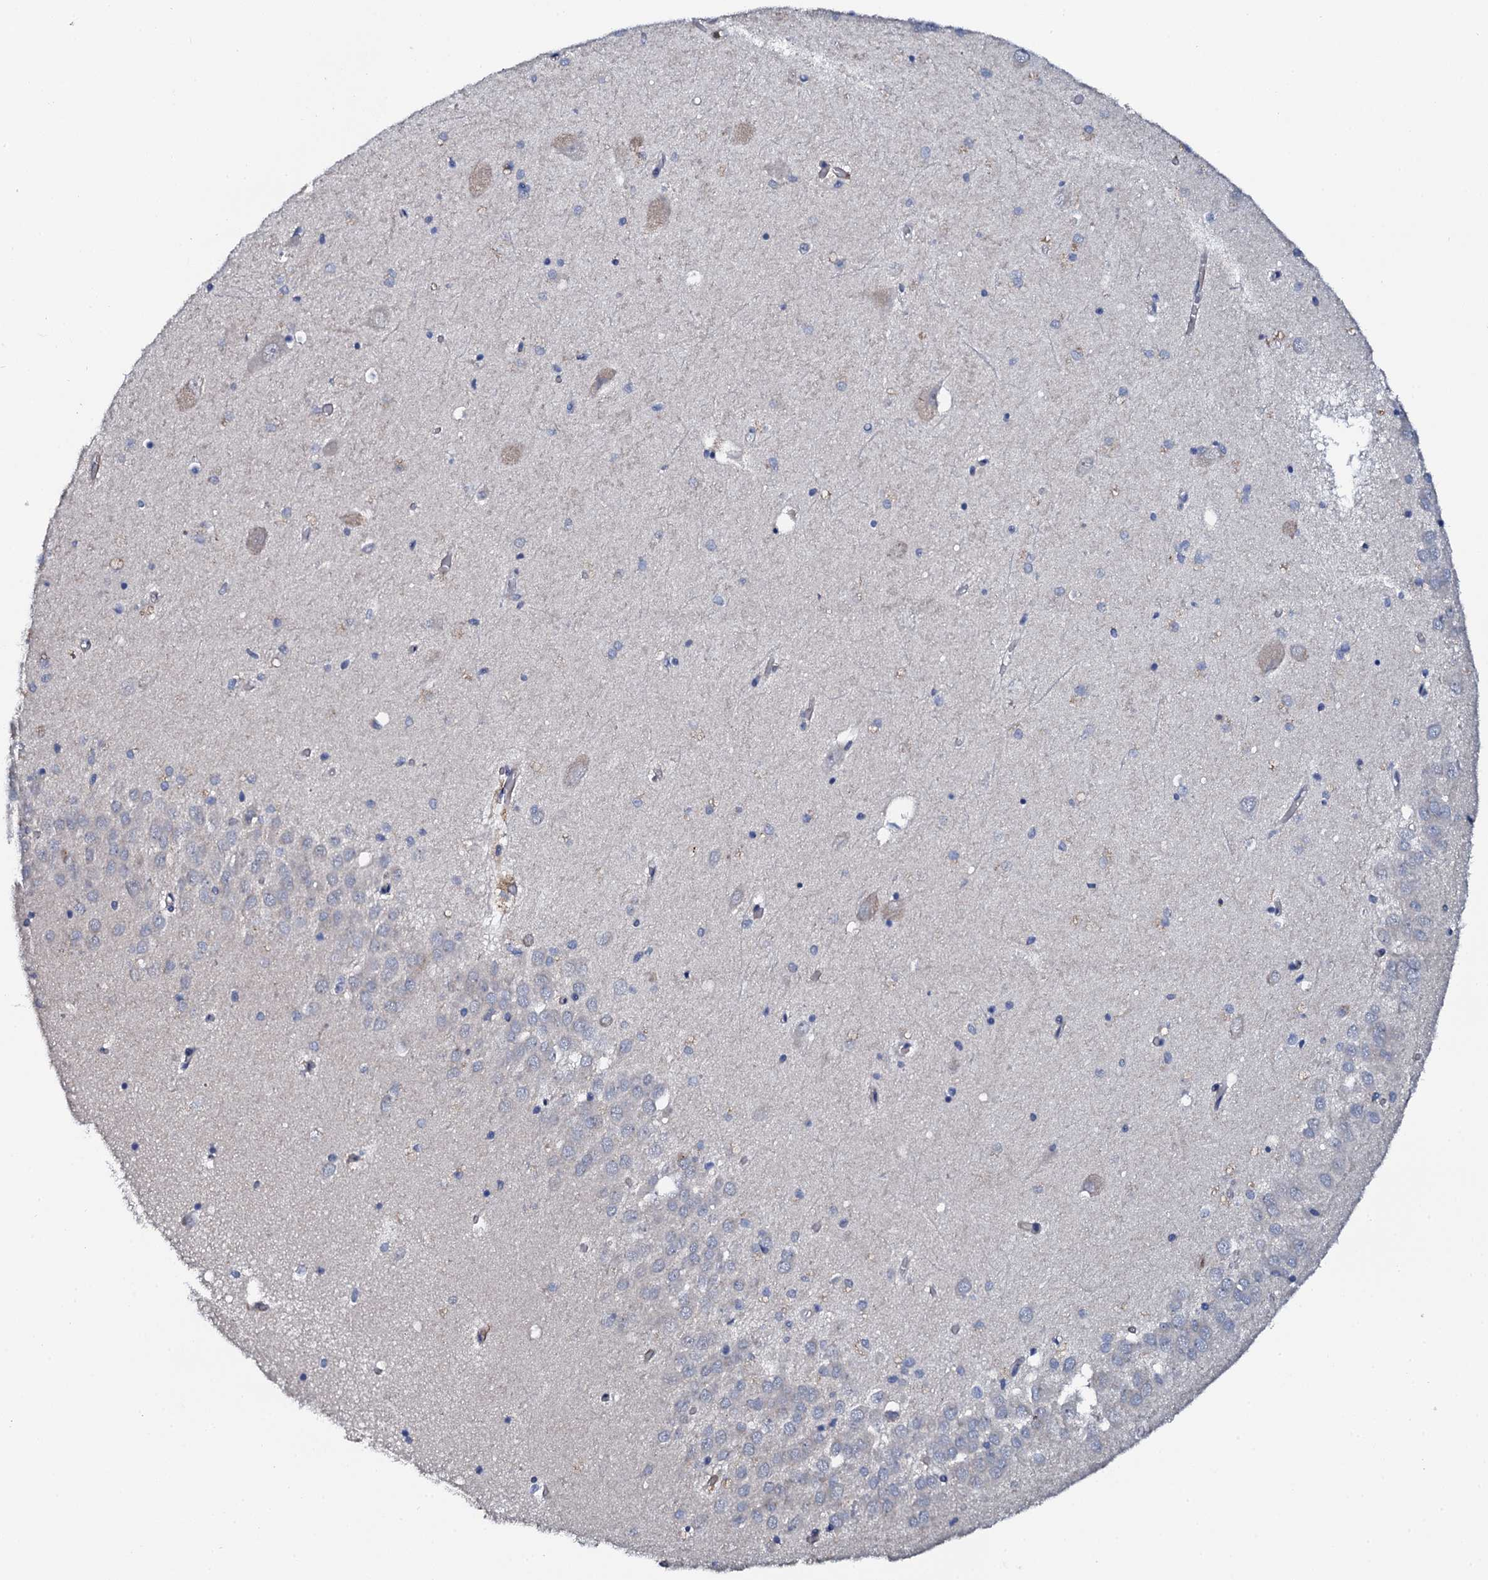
{"staining": {"intensity": "negative", "quantity": "none", "location": "none"}, "tissue": "hippocampus", "cell_type": "Glial cells", "image_type": "normal", "snomed": [{"axis": "morphology", "description": "Normal tissue, NOS"}, {"axis": "topography", "description": "Hippocampus"}], "caption": "Micrograph shows no protein positivity in glial cells of benign hippocampus.", "gene": "VAMP8", "patient": {"sex": "male", "age": 70}}